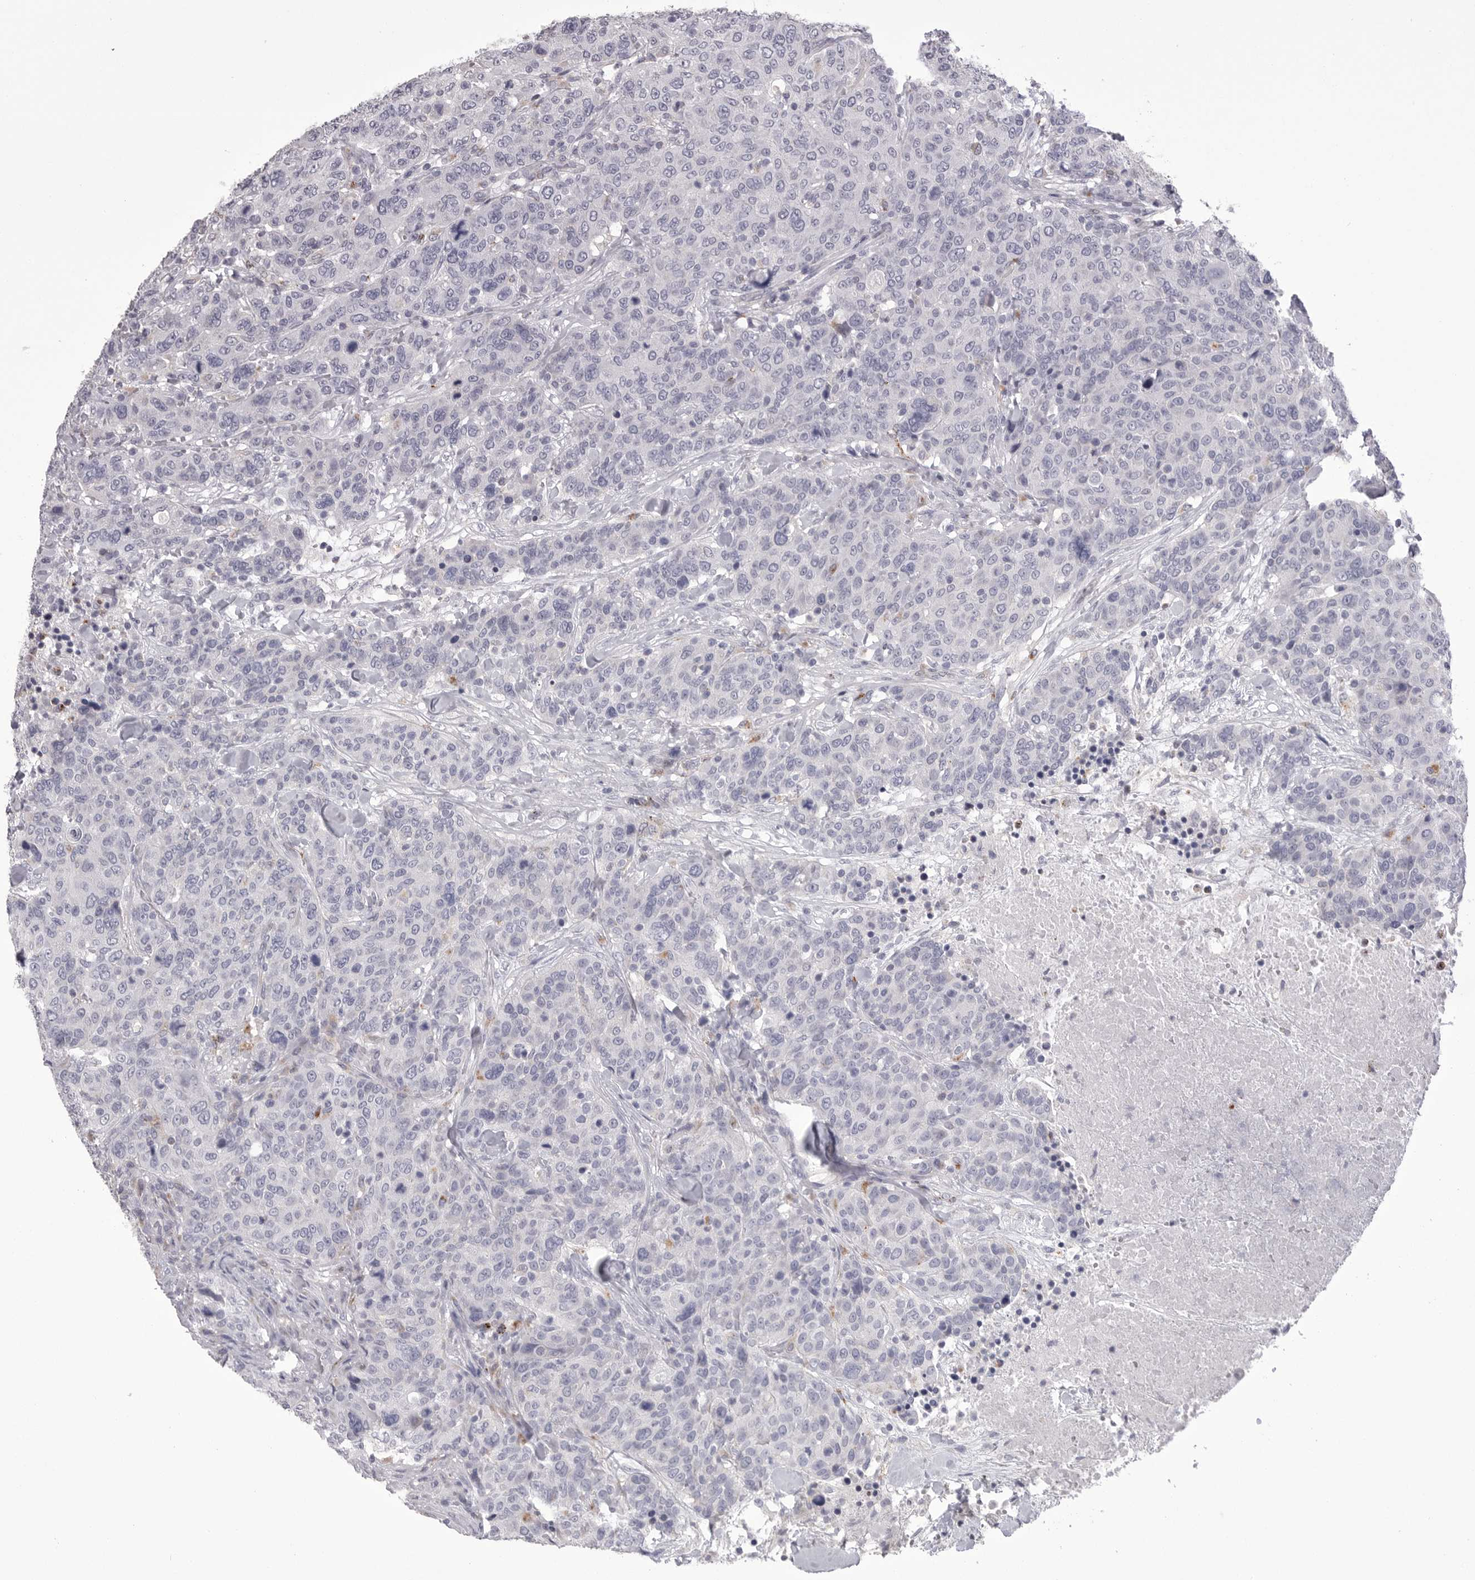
{"staining": {"intensity": "negative", "quantity": "none", "location": "none"}, "tissue": "breast cancer", "cell_type": "Tumor cells", "image_type": "cancer", "snomed": [{"axis": "morphology", "description": "Duct carcinoma"}, {"axis": "topography", "description": "Breast"}], "caption": "An immunohistochemistry (IHC) photomicrograph of breast infiltrating ductal carcinoma is shown. There is no staining in tumor cells of breast infiltrating ductal carcinoma.", "gene": "PSPN", "patient": {"sex": "female", "age": 37}}